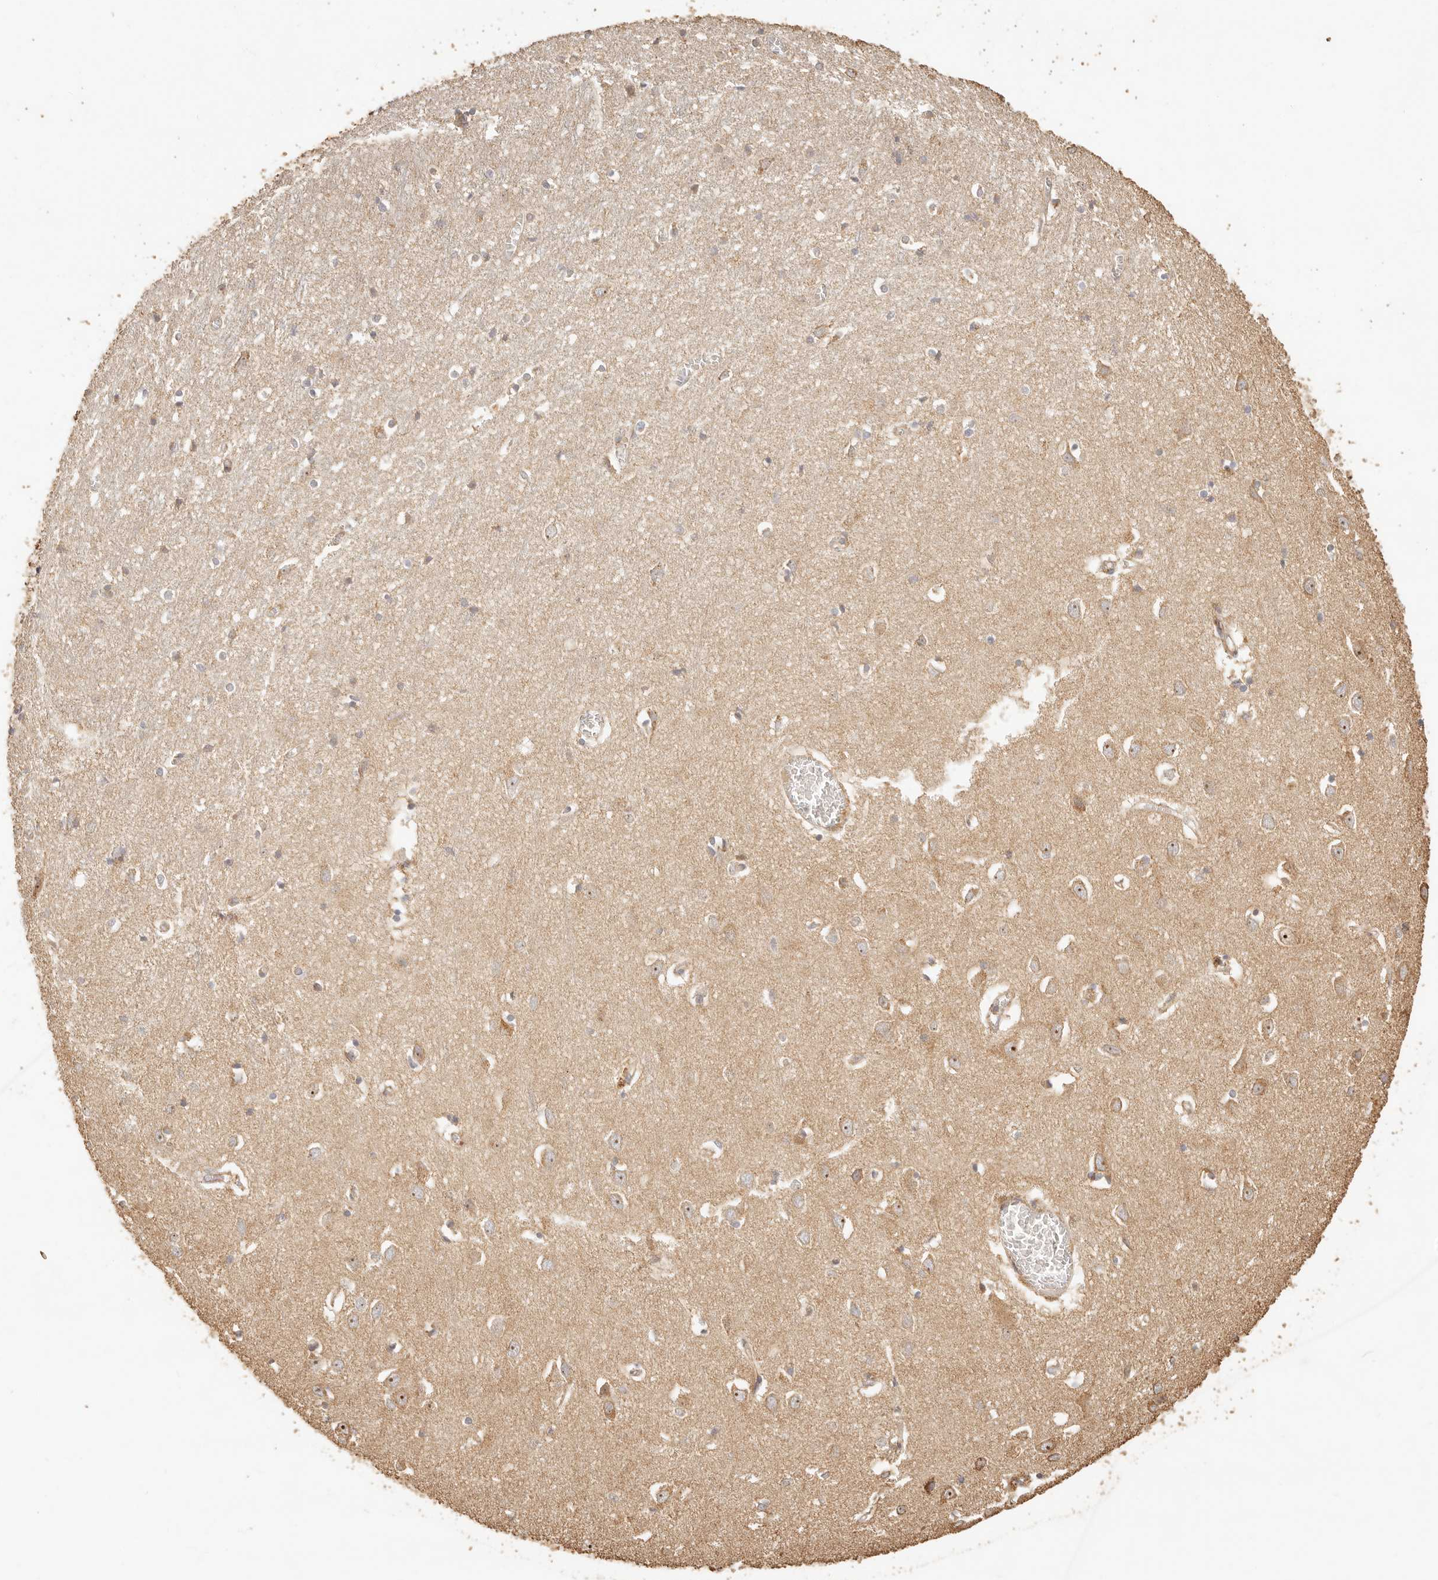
{"staining": {"intensity": "negative", "quantity": "none", "location": "none"}, "tissue": "cerebral cortex", "cell_type": "Endothelial cells", "image_type": "normal", "snomed": [{"axis": "morphology", "description": "Normal tissue, NOS"}, {"axis": "topography", "description": "Cerebral cortex"}], "caption": "Micrograph shows no significant protein positivity in endothelial cells of unremarkable cerebral cortex.", "gene": "PTPN22", "patient": {"sex": "female", "age": 64}}